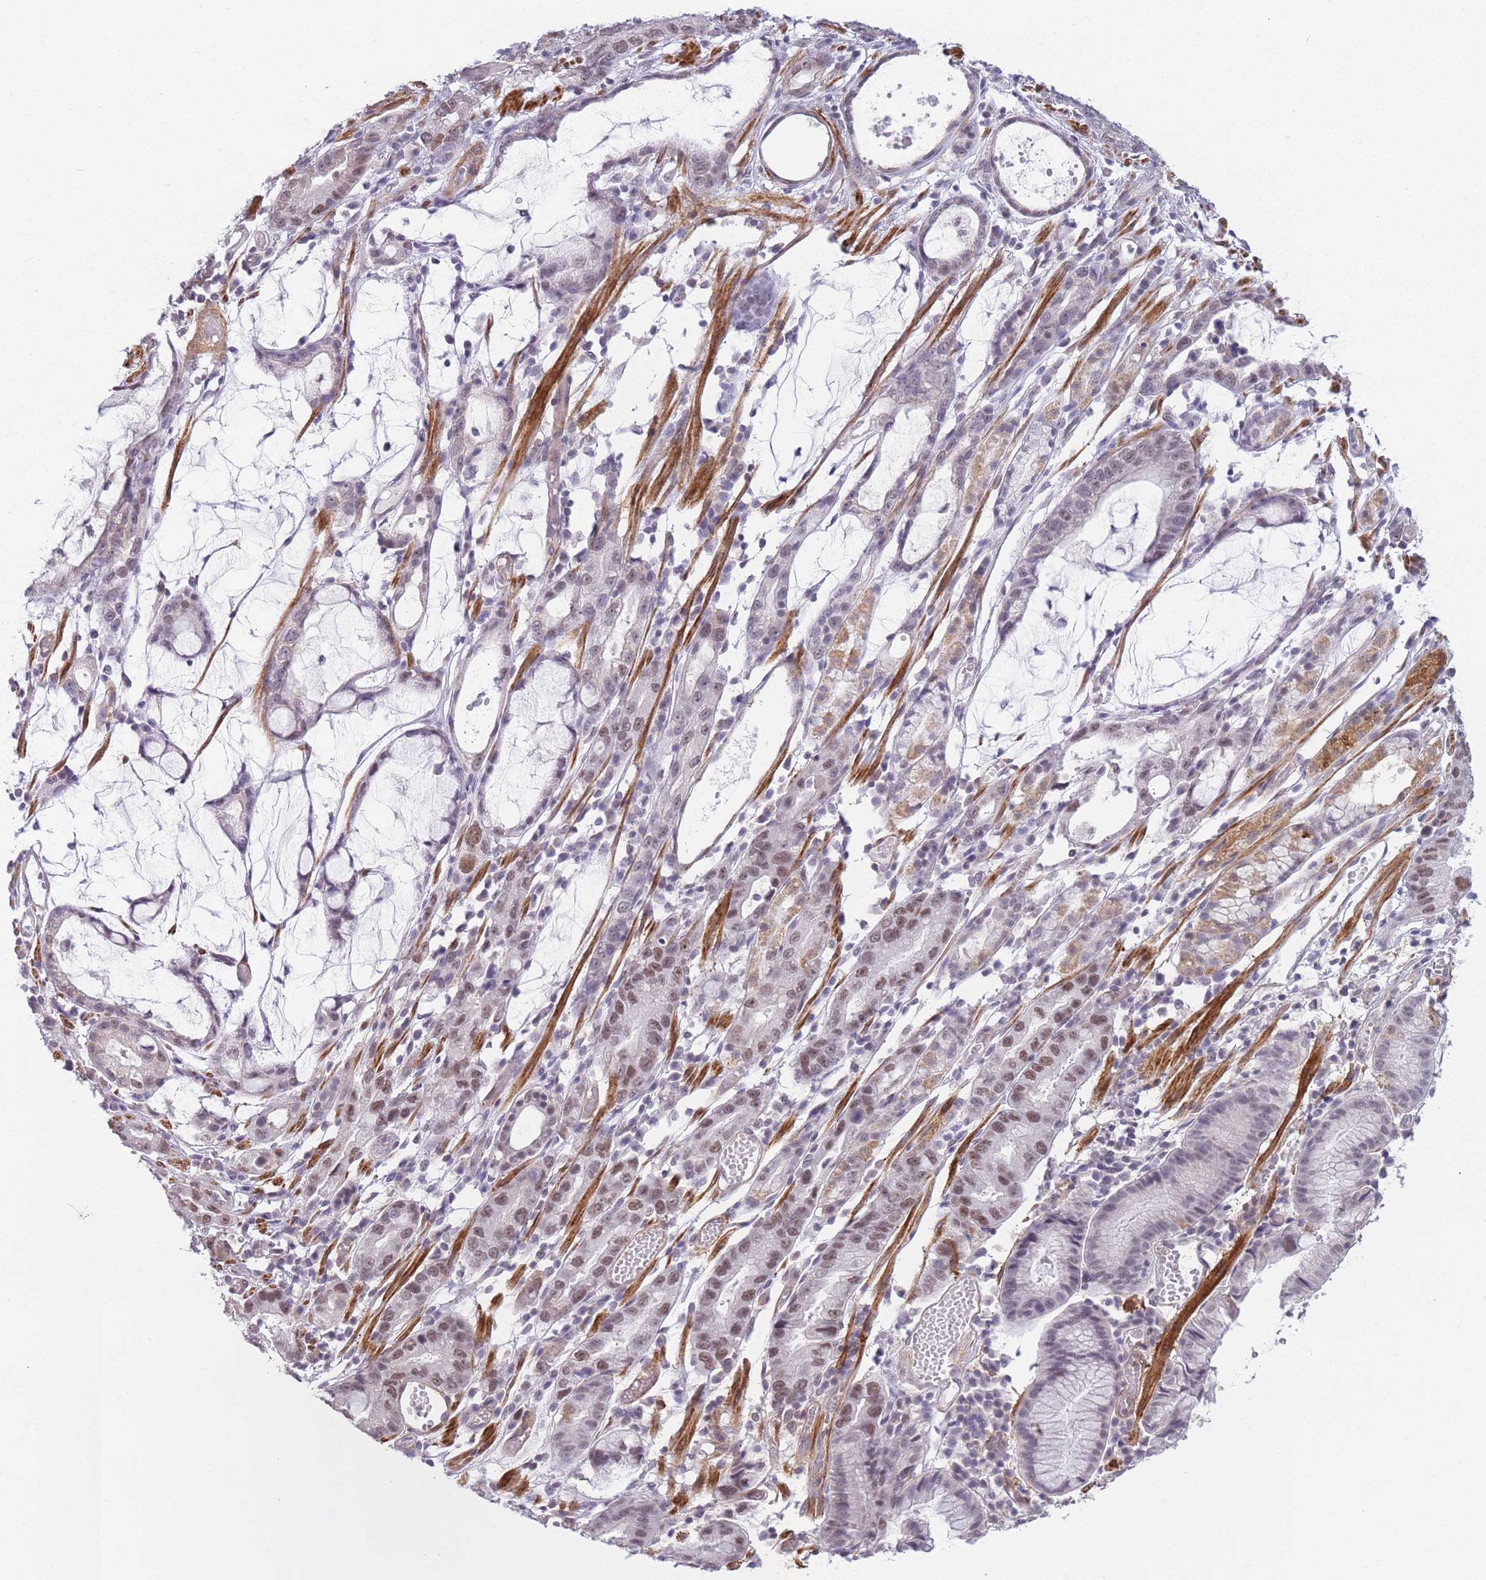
{"staining": {"intensity": "moderate", "quantity": "25%-75%", "location": "nuclear"}, "tissue": "stomach cancer", "cell_type": "Tumor cells", "image_type": "cancer", "snomed": [{"axis": "morphology", "description": "Adenocarcinoma, NOS"}, {"axis": "topography", "description": "Stomach"}], "caption": "There is medium levels of moderate nuclear expression in tumor cells of adenocarcinoma (stomach), as demonstrated by immunohistochemical staining (brown color).", "gene": "SIN3B", "patient": {"sex": "male", "age": 55}}